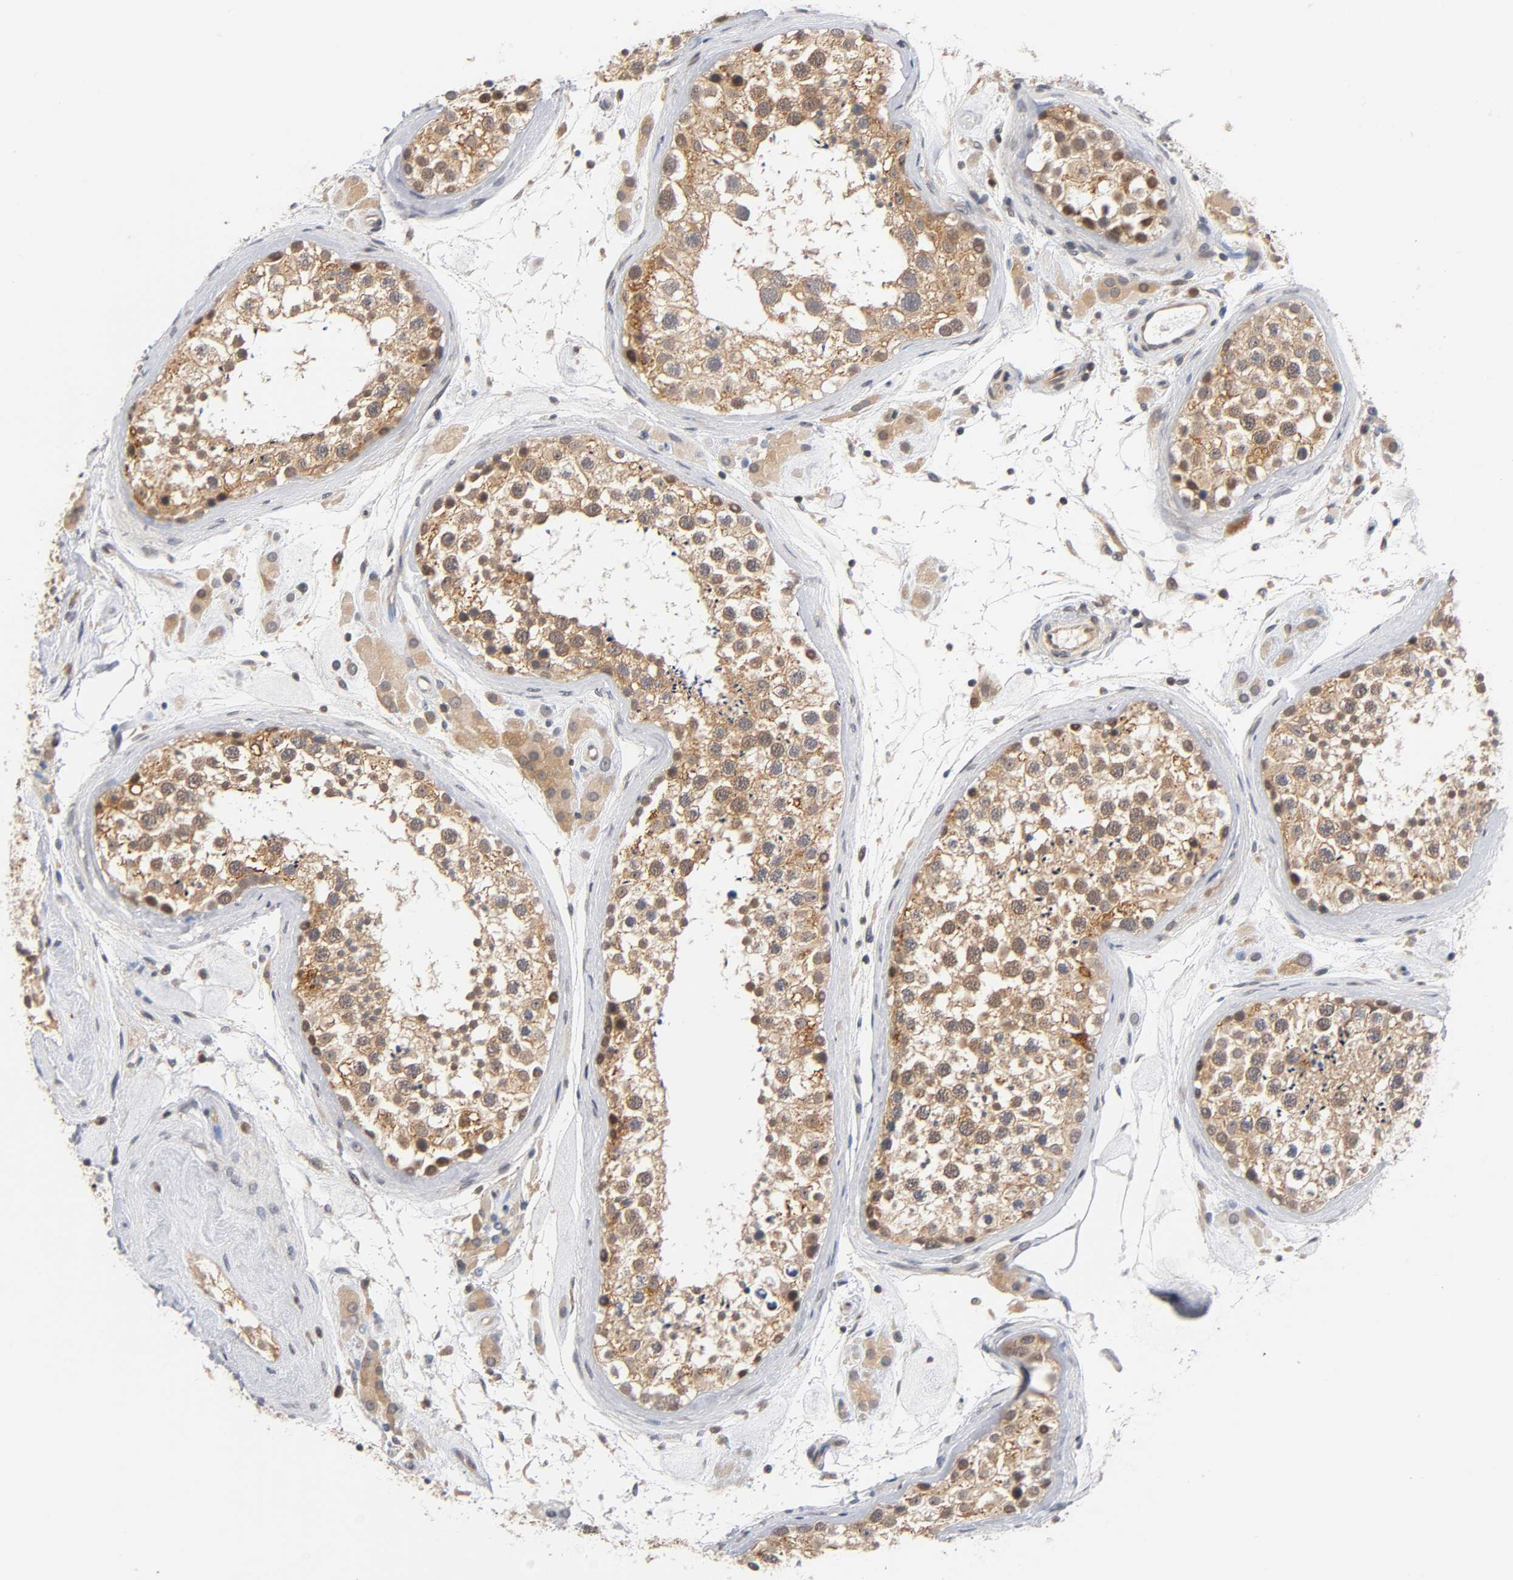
{"staining": {"intensity": "weak", "quantity": ">75%", "location": "cytoplasmic/membranous"}, "tissue": "testis", "cell_type": "Cells in seminiferous ducts", "image_type": "normal", "snomed": [{"axis": "morphology", "description": "Normal tissue, NOS"}, {"axis": "topography", "description": "Testis"}], "caption": "IHC of benign human testis displays low levels of weak cytoplasmic/membranous staining in about >75% of cells in seminiferous ducts.", "gene": "PRKAB1", "patient": {"sex": "male", "age": 46}}